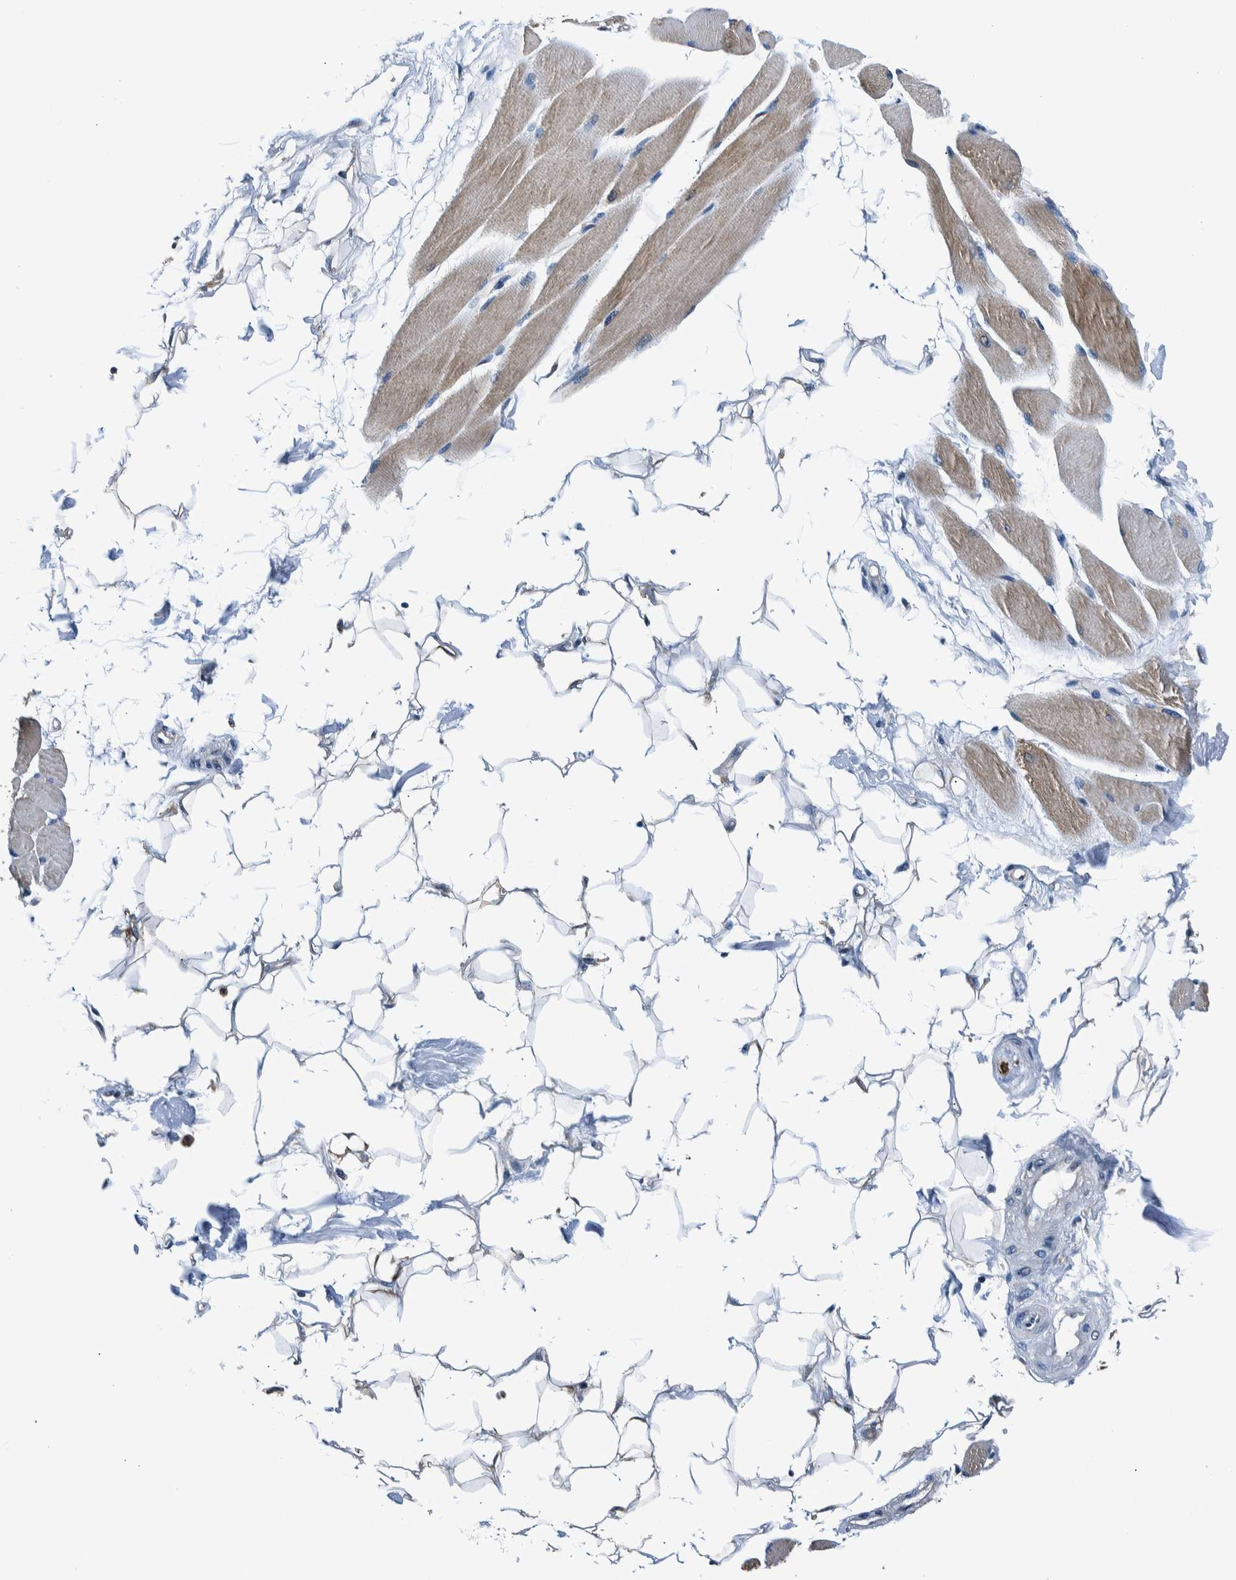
{"staining": {"intensity": "weak", "quantity": "25%-75%", "location": "cytoplasmic/membranous"}, "tissue": "skeletal muscle", "cell_type": "Myocytes", "image_type": "normal", "snomed": [{"axis": "morphology", "description": "Normal tissue, NOS"}, {"axis": "topography", "description": "Skeletal muscle"}, {"axis": "topography", "description": "Peripheral nerve tissue"}], "caption": "An image showing weak cytoplasmic/membranous positivity in about 25%-75% of myocytes in benign skeletal muscle, as visualized by brown immunohistochemical staining.", "gene": "NIBAN2", "patient": {"sex": "female", "age": 84}}